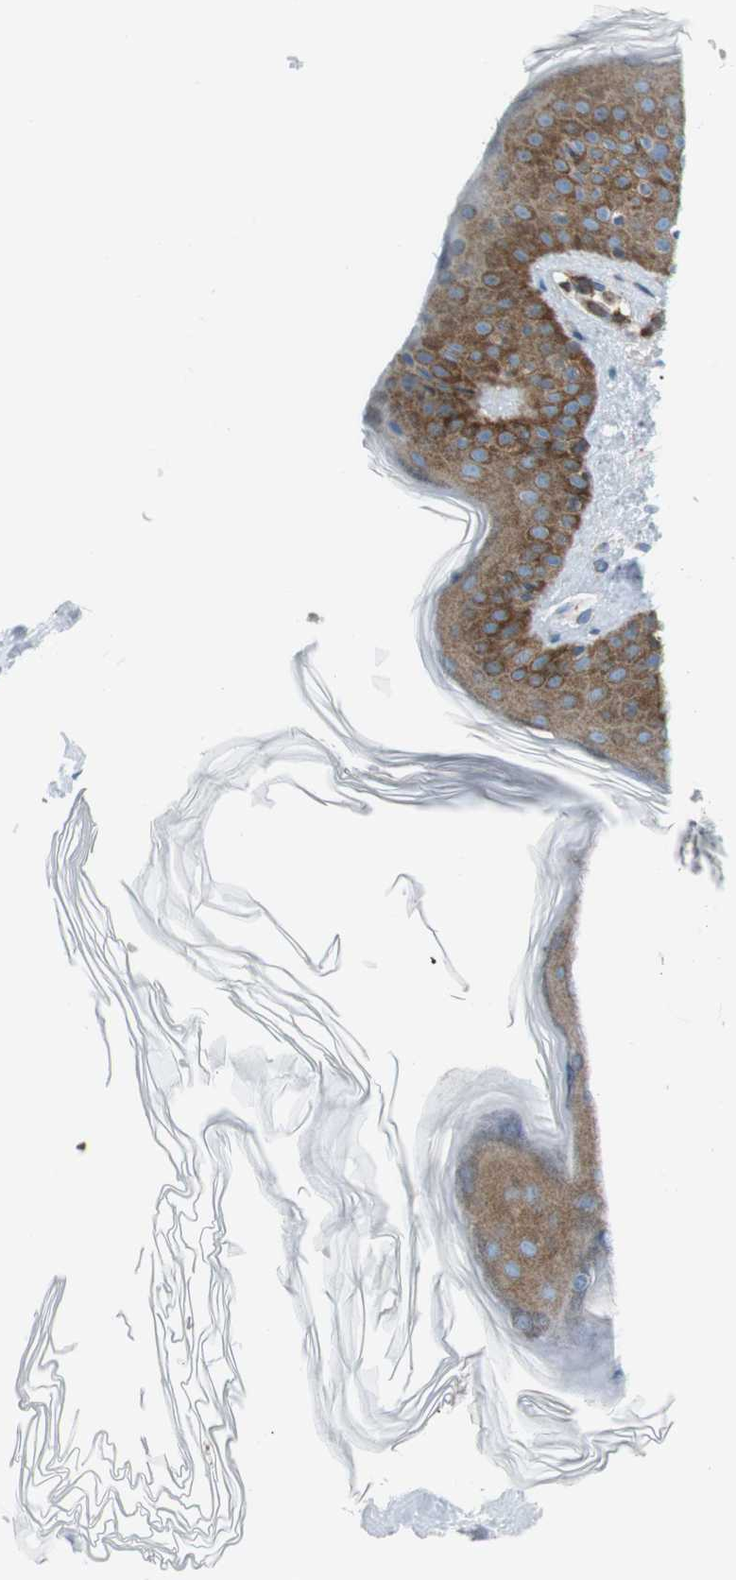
{"staining": {"intensity": "negative", "quantity": "none", "location": "none"}, "tissue": "skin", "cell_type": "Fibroblasts", "image_type": "normal", "snomed": [{"axis": "morphology", "description": "Normal tissue, NOS"}, {"axis": "topography", "description": "Skin"}], "caption": "DAB (3,3'-diaminobenzidine) immunohistochemical staining of benign skin displays no significant positivity in fibroblasts.", "gene": "FLII", "patient": {"sex": "male", "age": 40}}